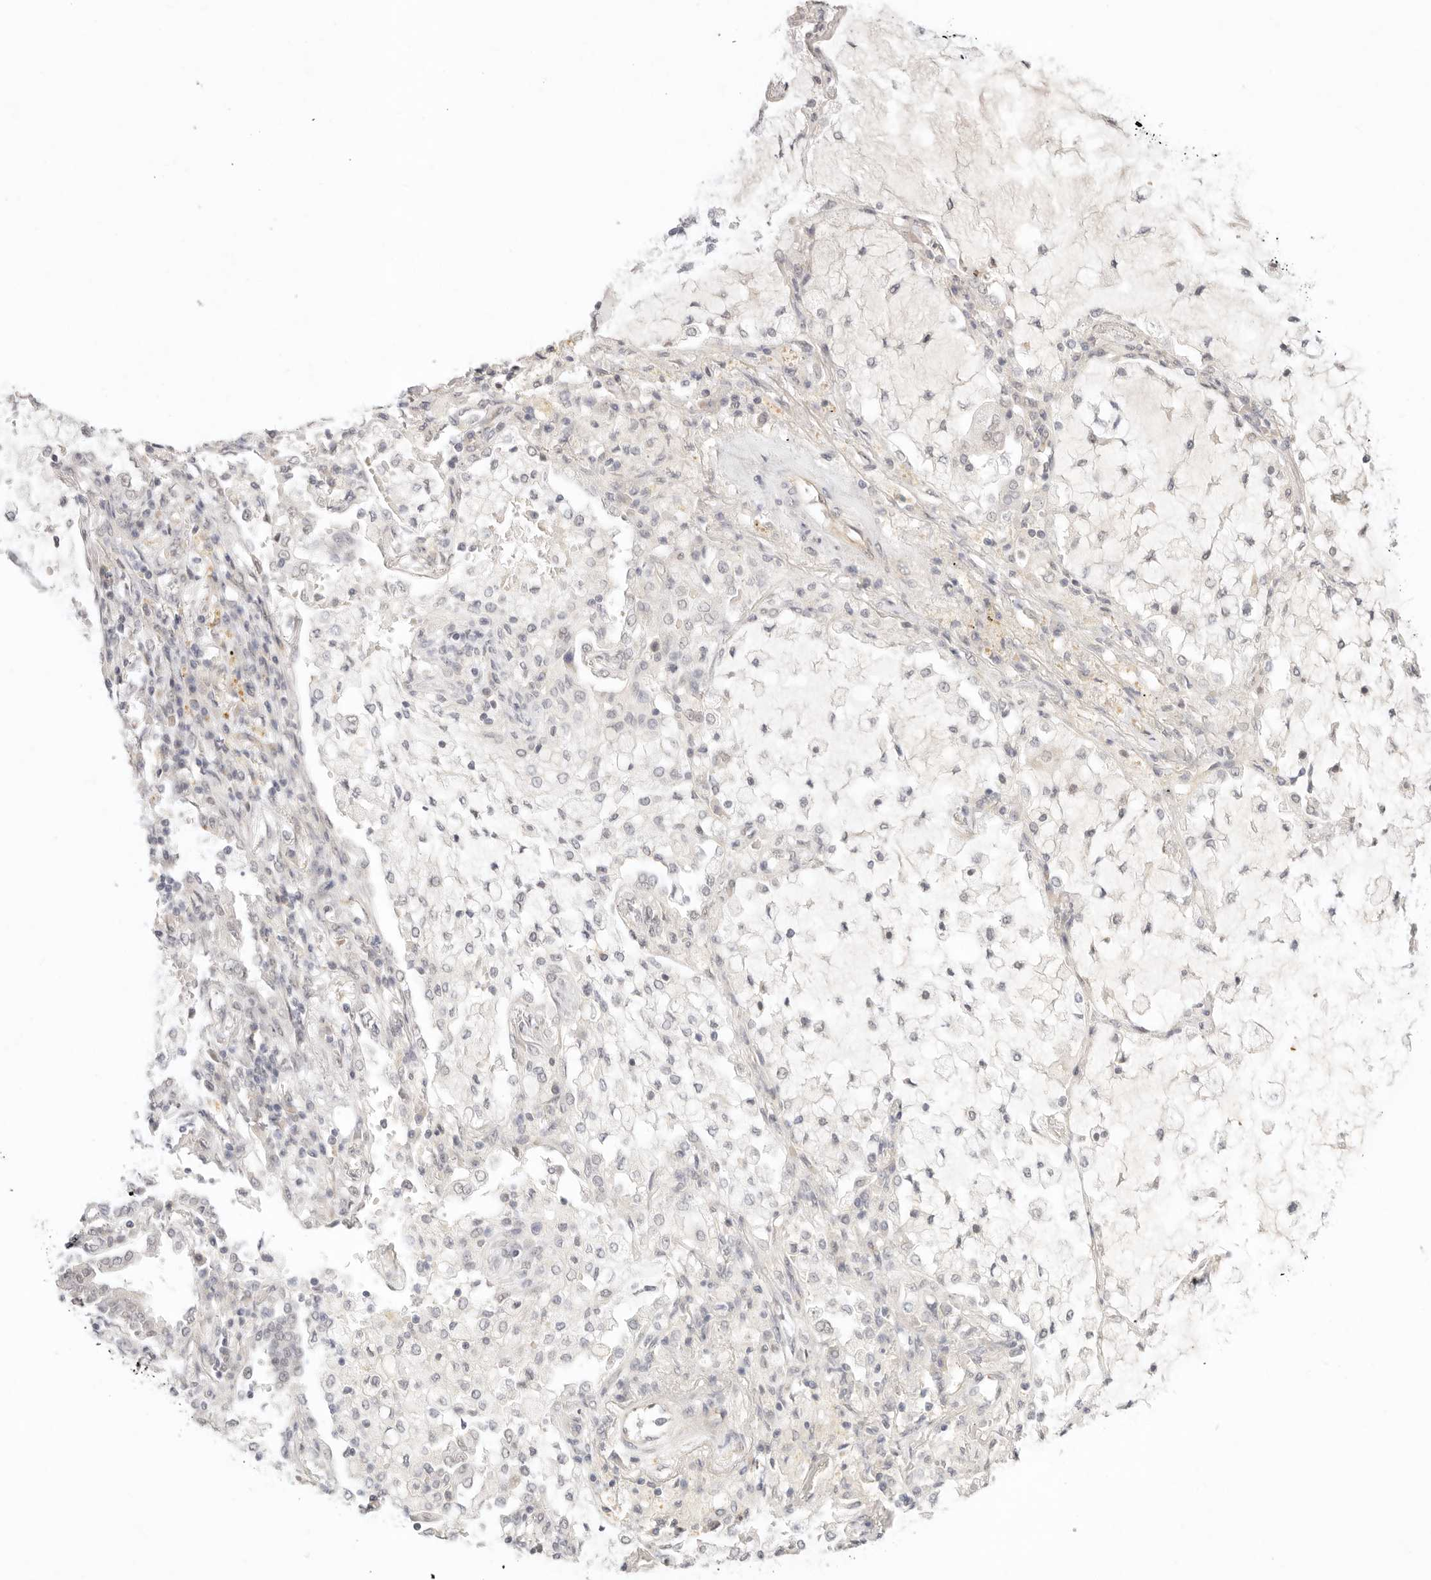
{"staining": {"intensity": "negative", "quantity": "none", "location": "none"}, "tissue": "lung cancer", "cell_type": "Tumor cells", "image_type": "cancer", "snomed": [{"axis": "morphology", "description": "Adenocarcinoma, NOS"}, {"axis": "topography", "description": "Lung"}], "caption": "Human lung cancer (adenocarcinoma) stained for a protein using immunohistochemistry shows no expression in tumor cells.", "gene": "GPR156", "patient": {"sex": "female", "age": 70}}